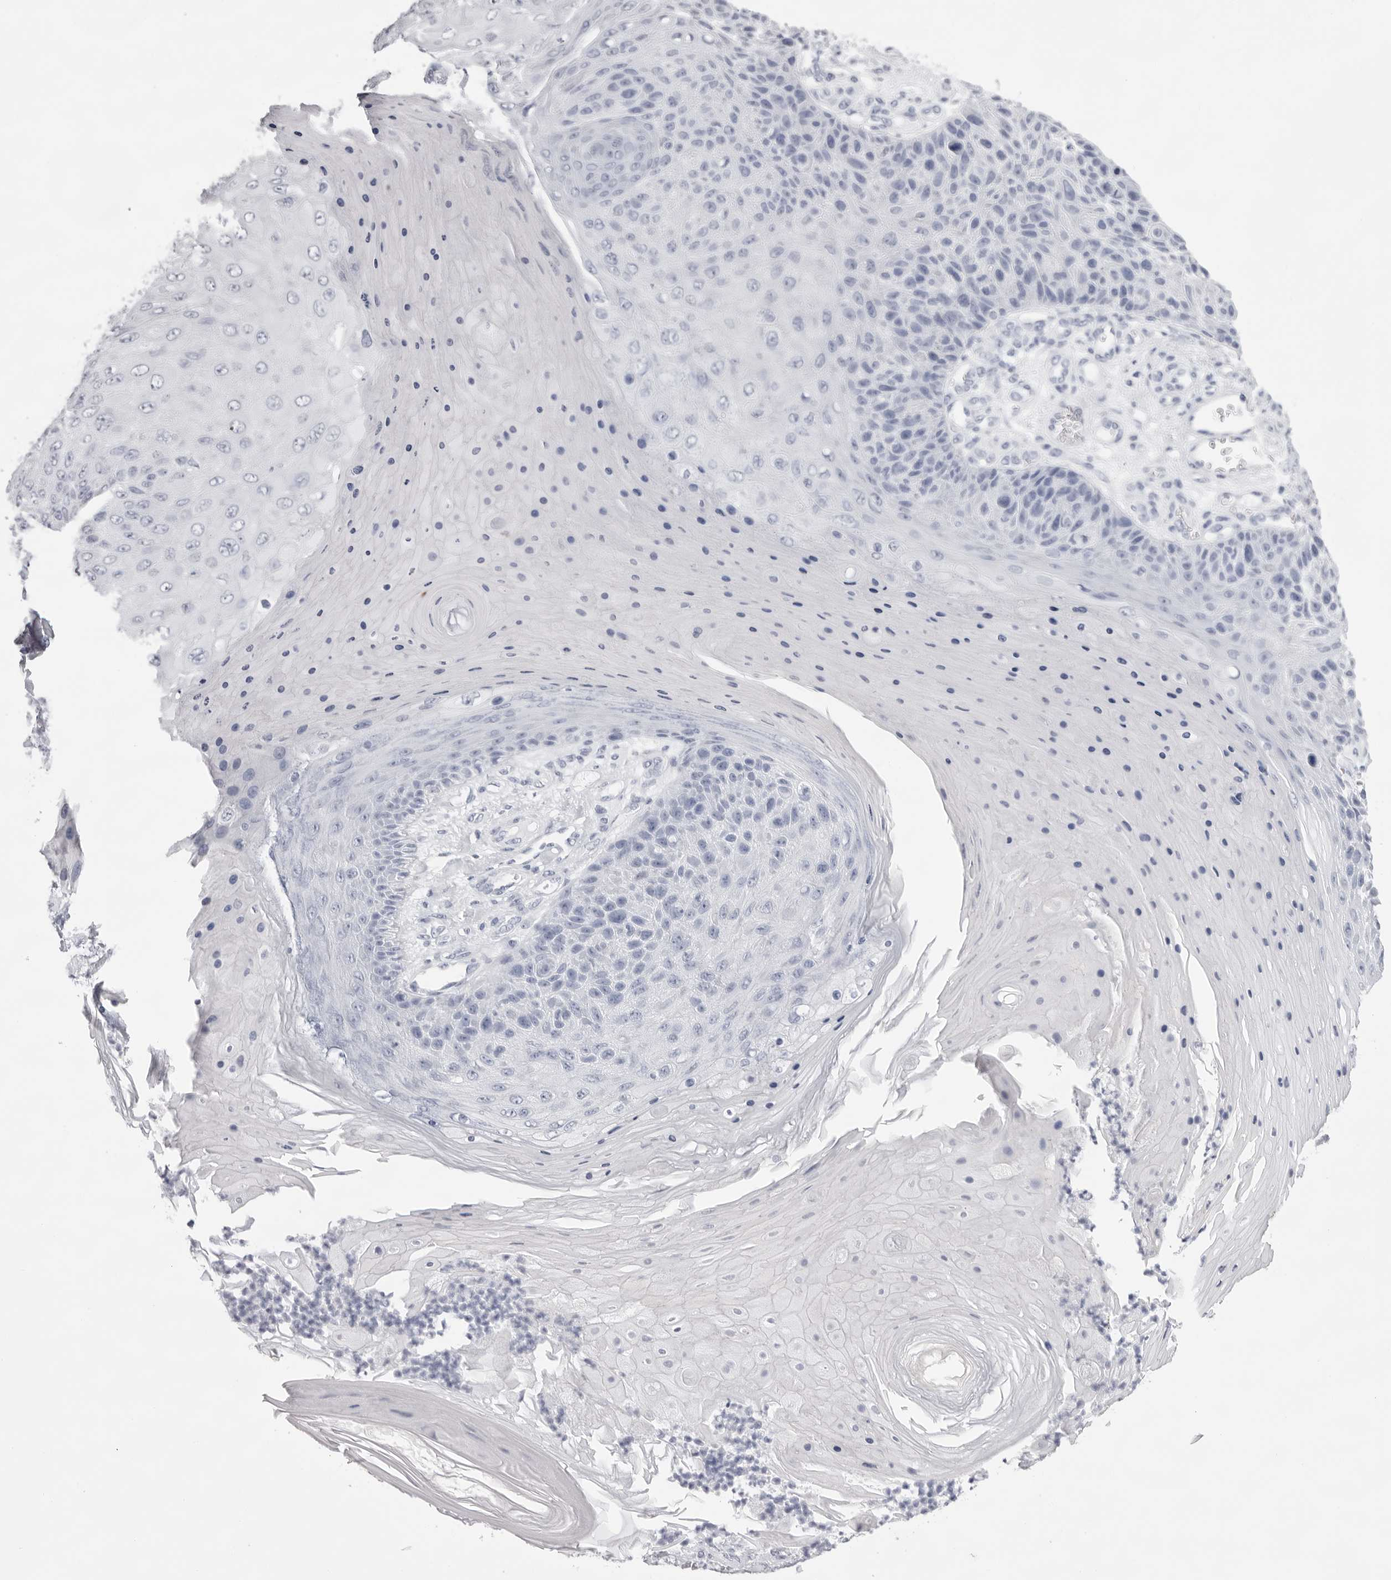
{"staining": {"intensity": "negative", "quantity": "none", "location": "none"}, "tissue": "skin cancer", "cell_type": "Tumor cells", "image_type": "cancer", "snomed": [{"axis": "morphology", "description": "Squamous cell carcinoma, NOS"}, {"axis": "topography", "description": "Skin"}], "caption": "The histopathology image exhibits no significant positivity in tumor cells of skin squamous cell carcinoma. Brightfield microscopy of IHC stained with DAB (brown) and hematoxylin (blue), captured at high magnification.", "gene": "TMOD4", "patient": {"sex": "female", "age": 88}}